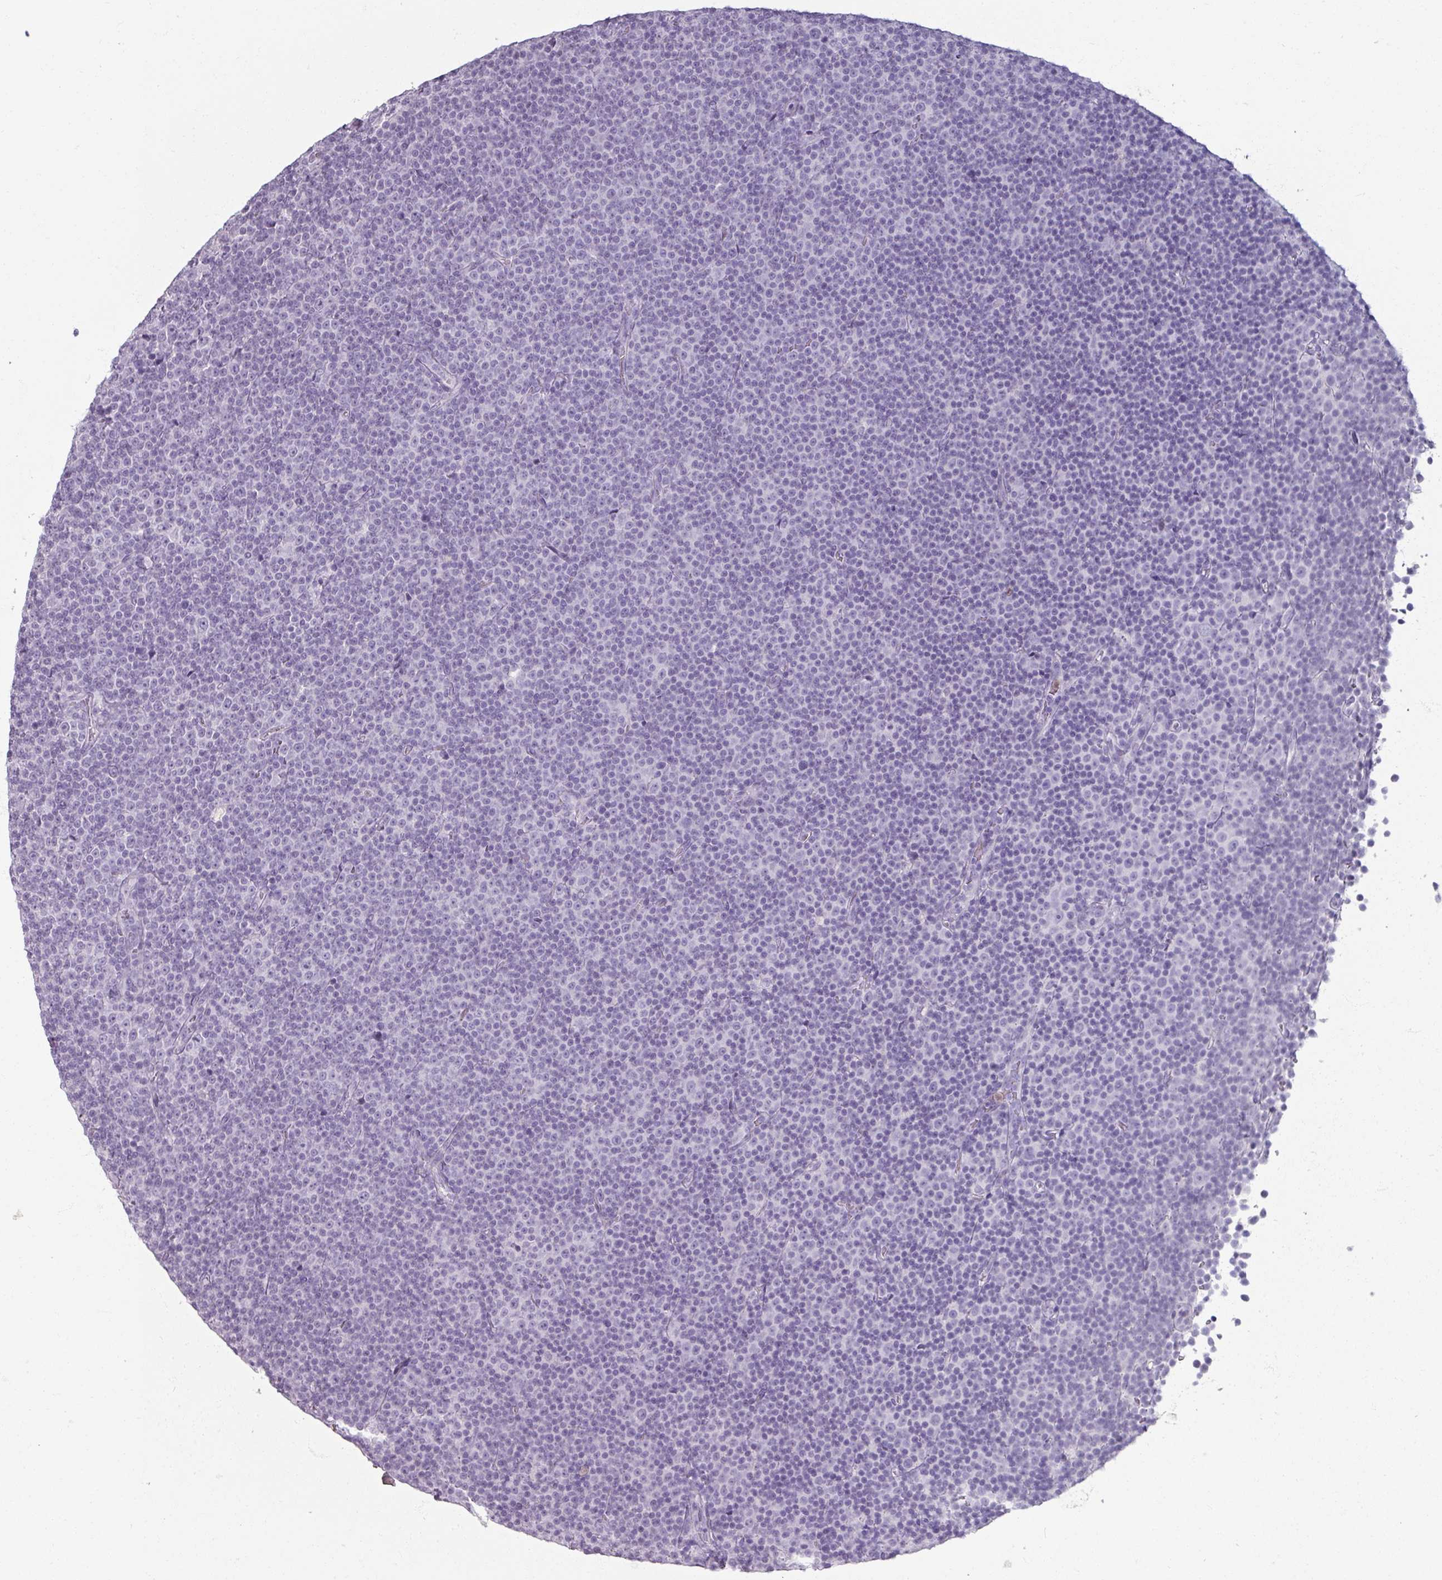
{"staining": {"intensity": "negative", "quantity": "none", "location": "none"}, "tissue": "lymphoma", "cell_type": "Tumor cells", "image_type": "cancer", "snomed": [{"axis": "morphology", "description": "Malignant lymphoma, non-Hodgkin's type, Low grade"}, {"axis": "topography", "description": "Lymph node"}], "caption": "Immunohistochemical staining of human lymphoma exhibits no significant expression in tumor cells.", "gene": "ARG1", "patient": {"sex": "female", "age": 67}}